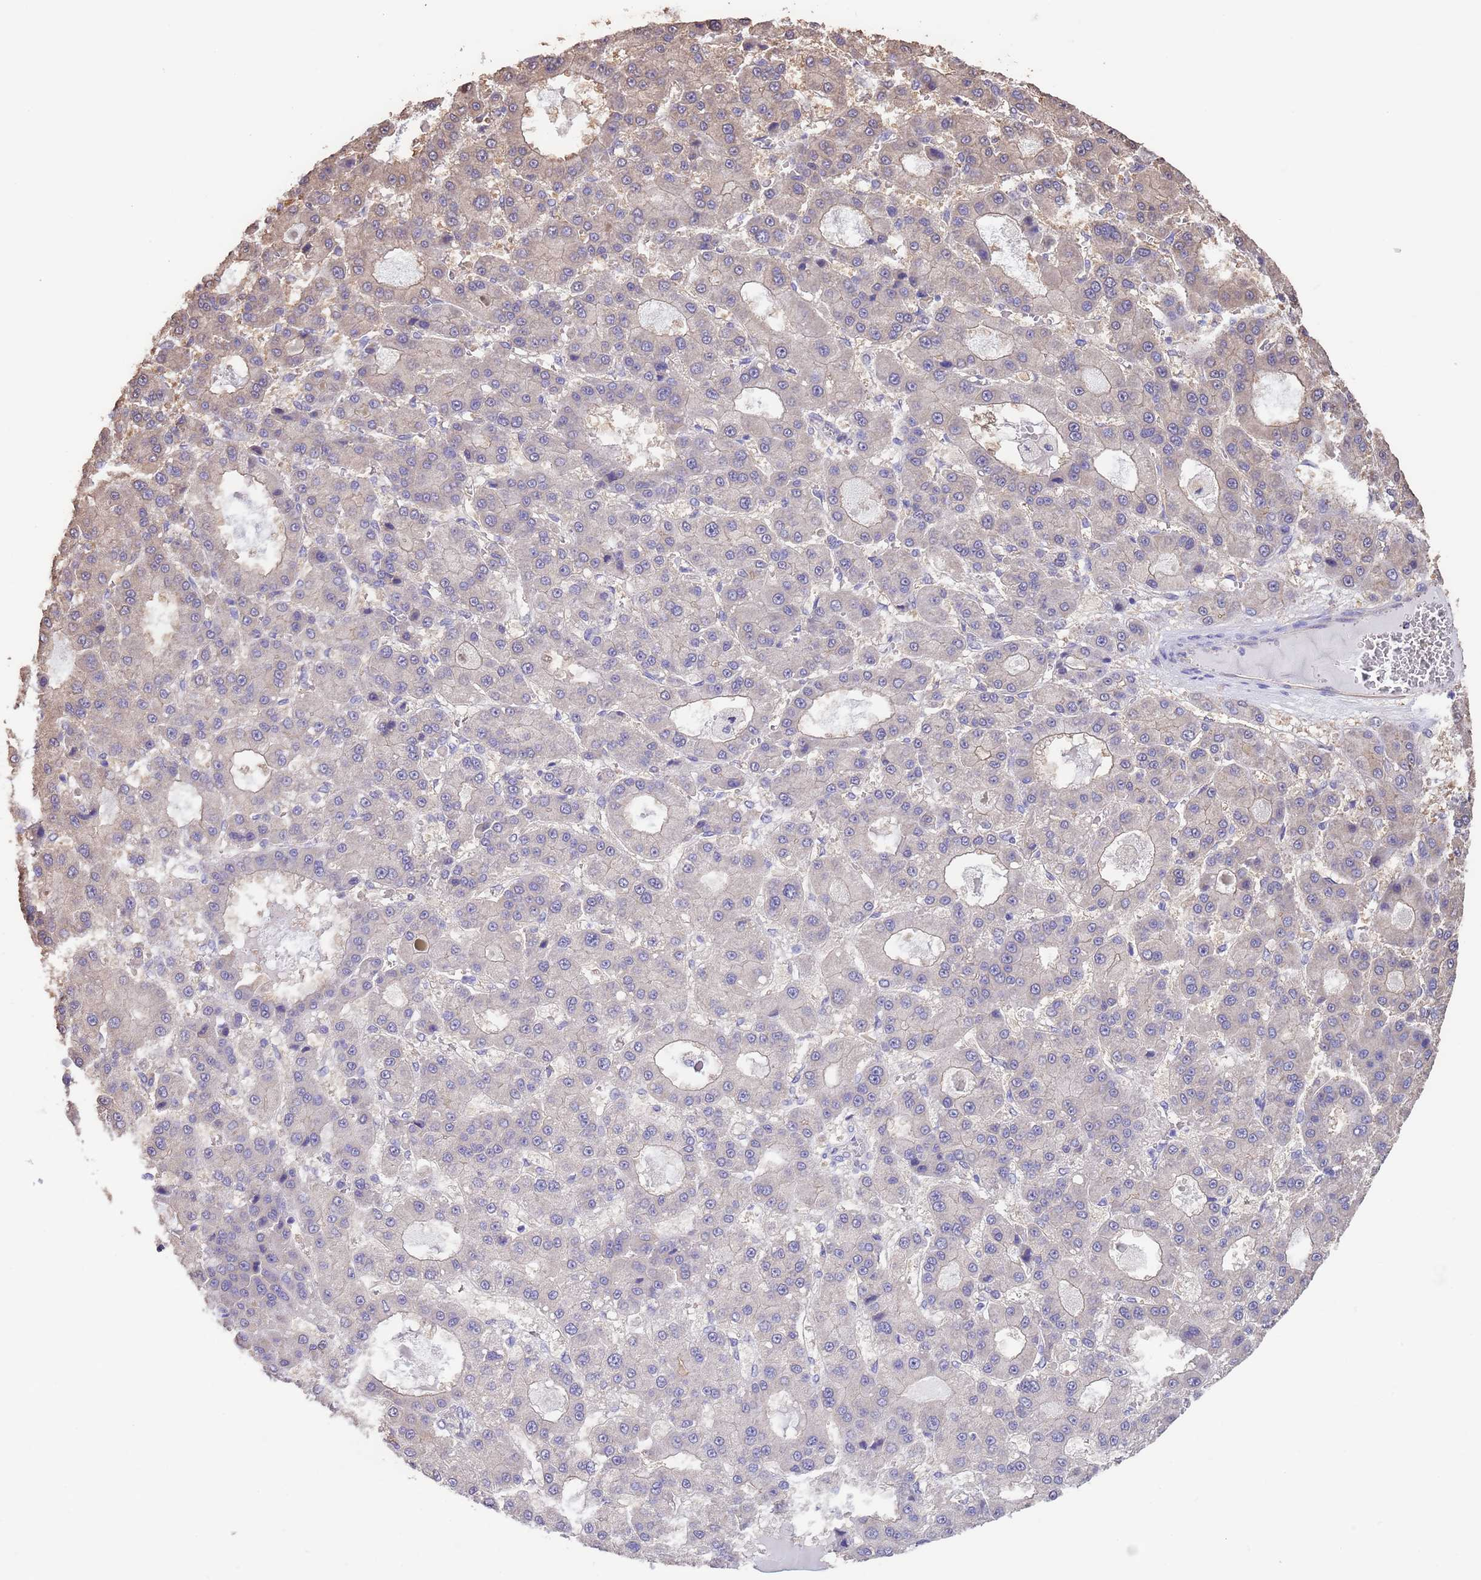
{"staining": {"intensity": "weak", "quantity": "<25%", "location": "cytoplasmic/membranous"}, "tissue": "liver cancer", "cell_type": "Tumor cells", "image_type": "cancer", "snomed": [{"axis": "morphology", "description": "Carcinoma, Hepatocellular, NOS"}, {"axis": "topography", "description": "Liver"}], "caption": "This is an immunohistochemistry (IHC) micrograph of liver cancer. There is no staining in tumor cells.", "gene": "NPHP1", "patient": {"sex": "male", "age": 70}}